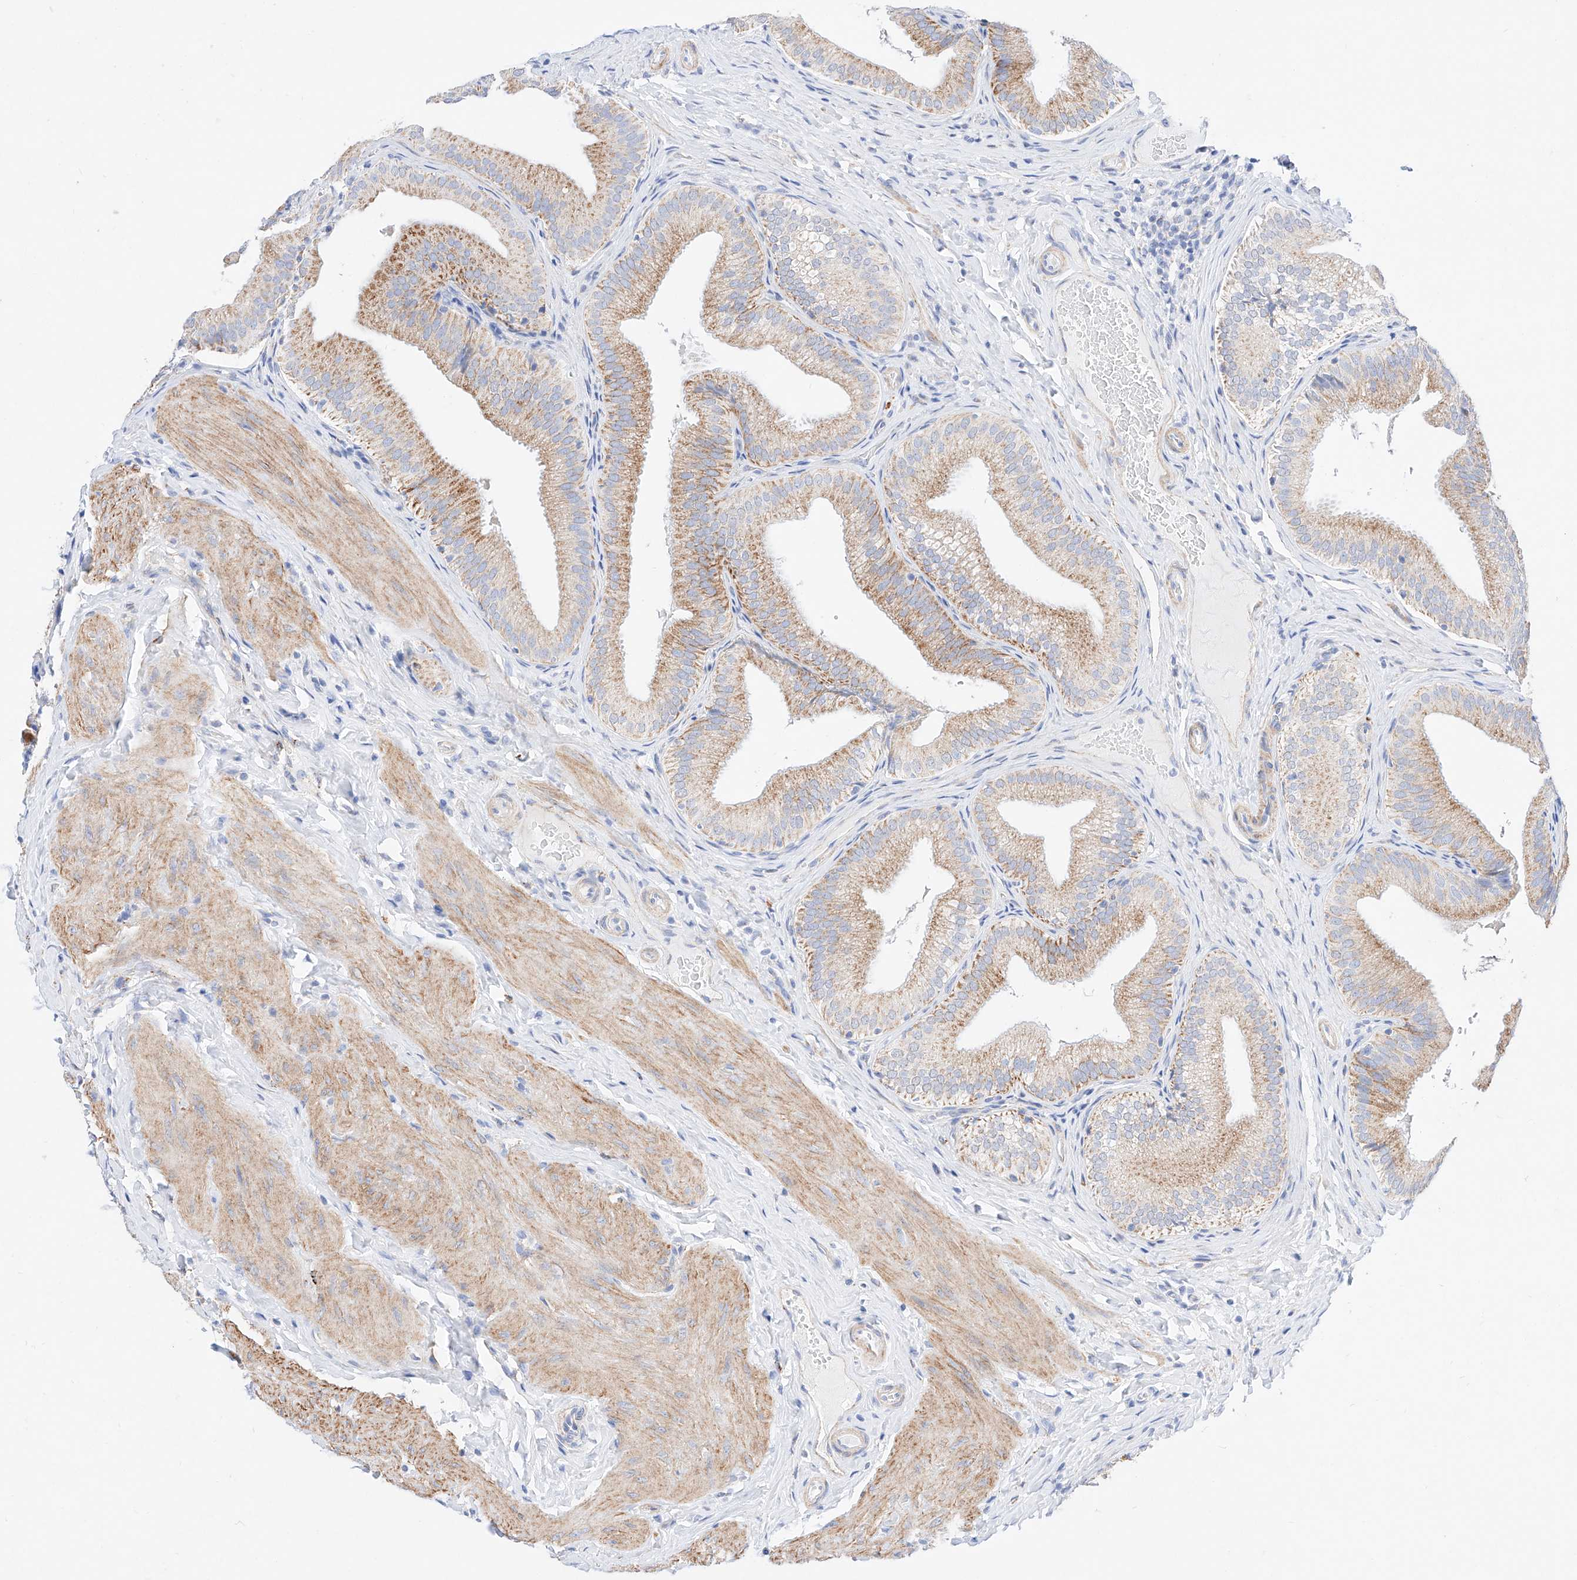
{"staining": {"intensity": "moderate", "quantity": ">75%", "location": "cytoplasmic/membranous"}, "tissue": "gallbladder", "cell_type": "Glandular cells", "image_type": "normal", "snomed": [{"axis": "morphology", "description": "Normal tissue, NOS"}, {"axis": "topography", "description": "Gallbladder"}], "caption": "Immunohistochemical staining of normal human gallbladder reveals >75% levels of moderate cytoplasmic/membranous protein expression in approximately >75% of glandular cells.", "gene": "C6orf62", "patient": {"sex": "female", "age": 30}}